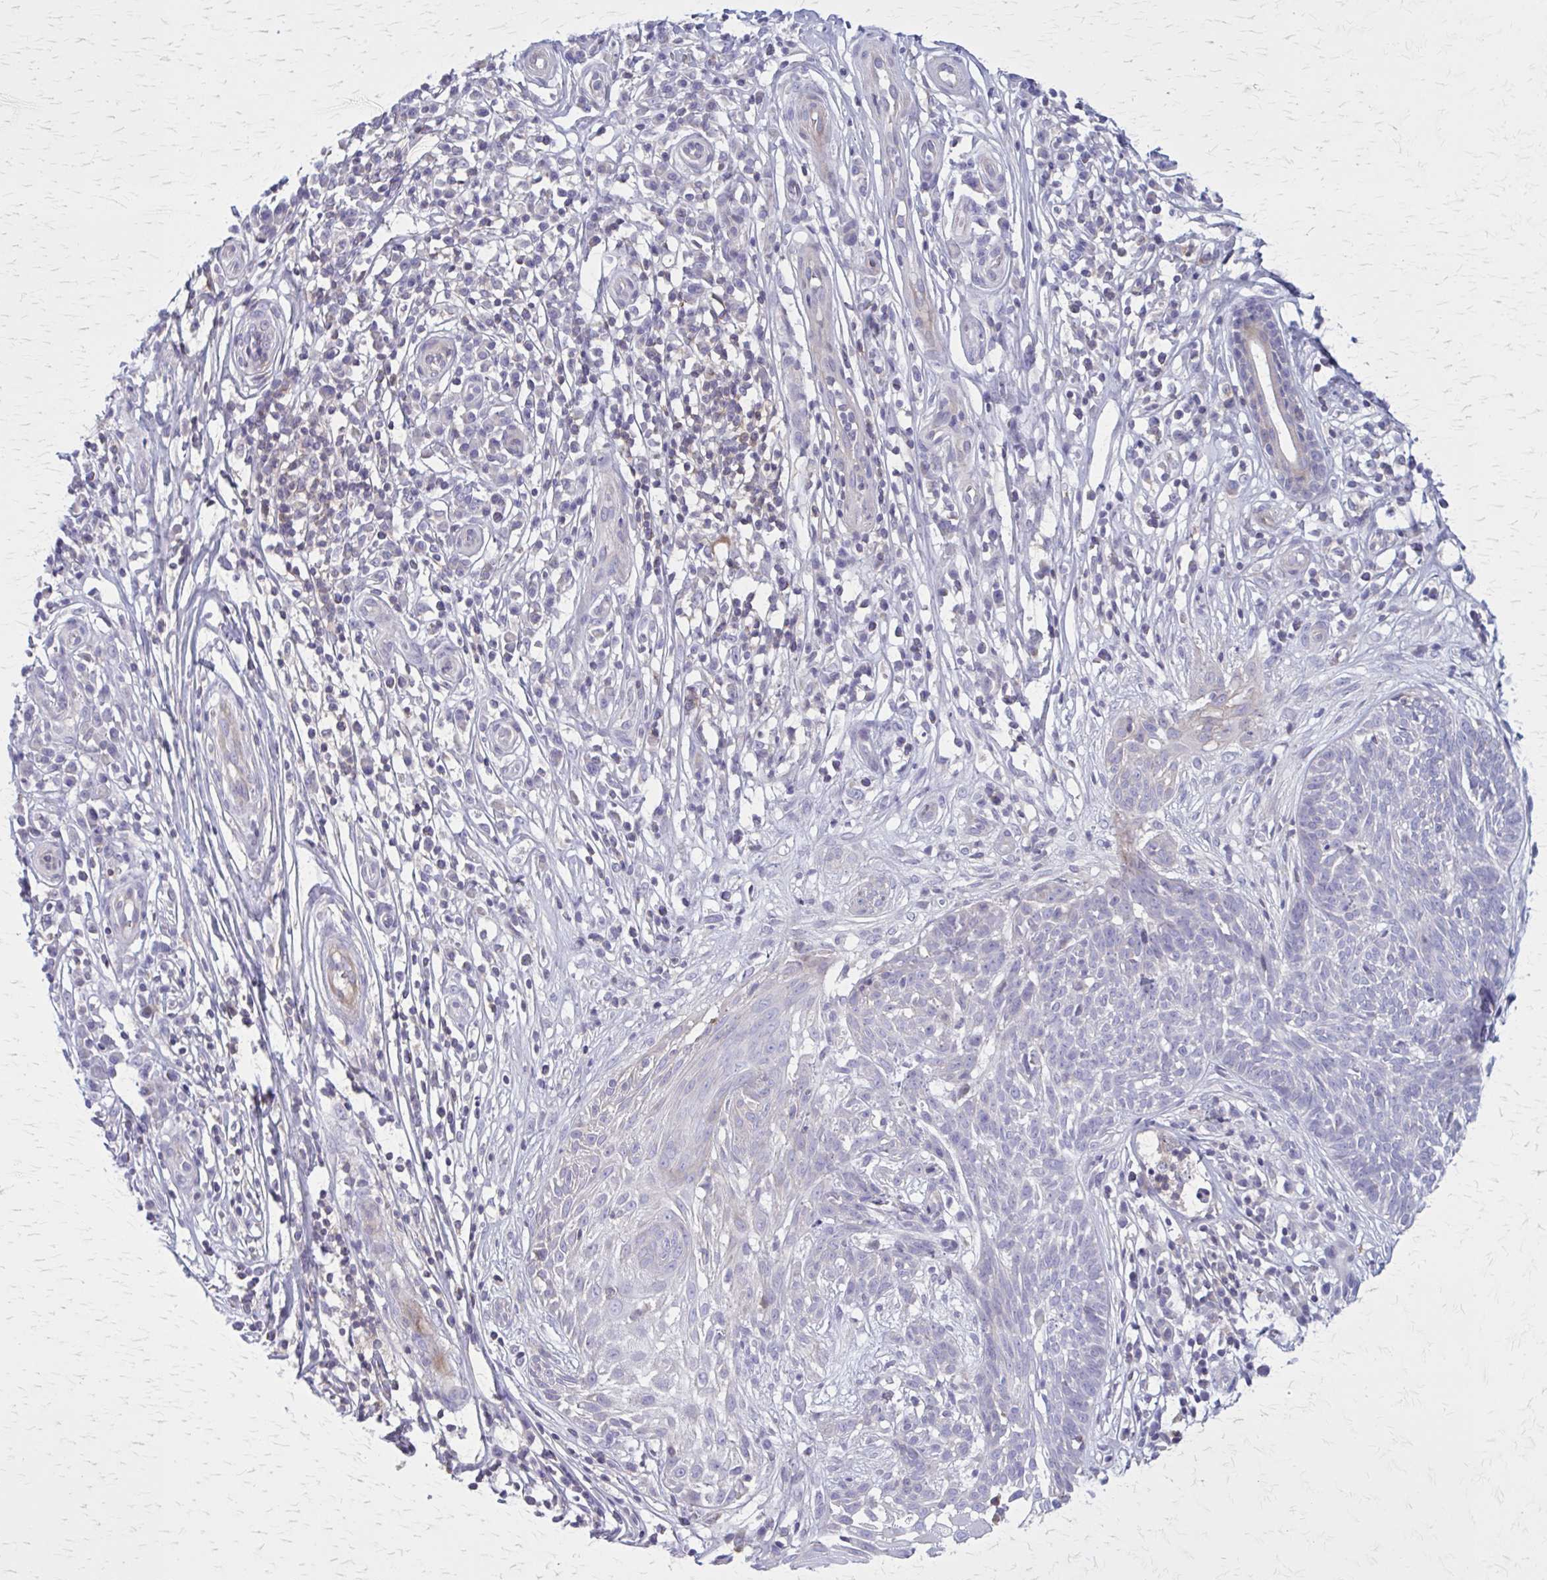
{"staining": {"intensity": "negative", "quantity": "none", "location": "none"}, "tissue": "skin cancer", "cell_type": "Tumor cells", "image_type": "cancer", "snomed": [{"axis": "morphology", "description": "Basal cell carcinoma"}, {"axis": "topography", "description": "Skin"}, {"axis": "topography", "description": "Skin, foot"}], "caption": "There is no significant expression in tumor cells of skin cancer (basal cell carcinoma).", "gene": "PITPNM1", "patient": {"sex": "female", "age": 86}}